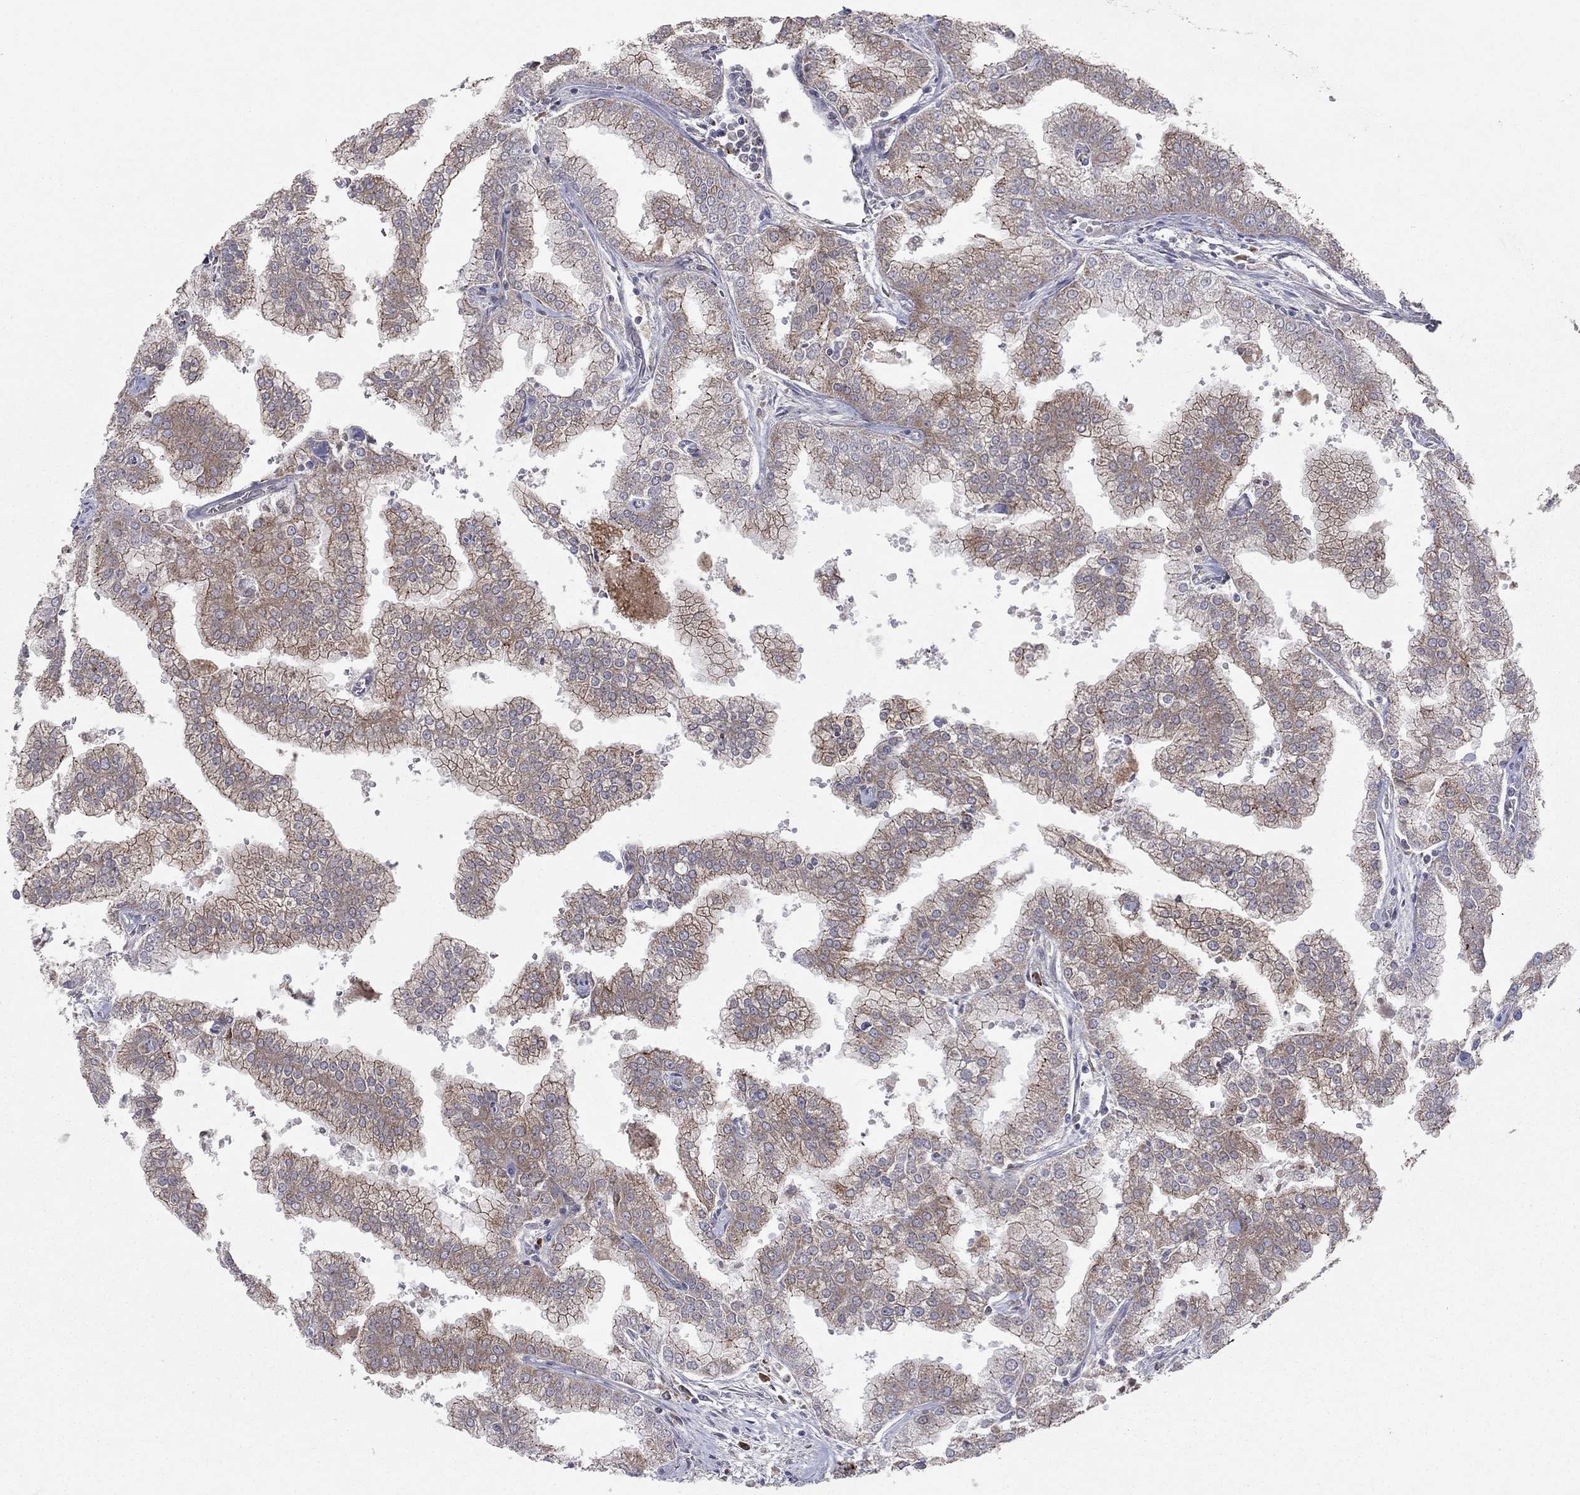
{"staining": {"intensity": "strong", "quantity": "25%-75%", "location": "cytoplasmic/membranous"}, "tissue": "prostate cancer", "cell_type": "Tumor cells", "image_type": "cancer", "snomed": [{"axis": "morphology", "description": "Adenocarcinoma, NOS"}, {"axis": "topography", "description": "Prostate"}], "caption": "Tumor cells exhibit strong cytoplasmic/membranous expression in about 25%-75% of cells in prostate adenocarcinoma. (DAB (3,3'-diaminobenzidine) IHC with brightfield microscopy, high magnification).", "gene": "YIF1A", "patient": {"sex": "male", "age": 70}}